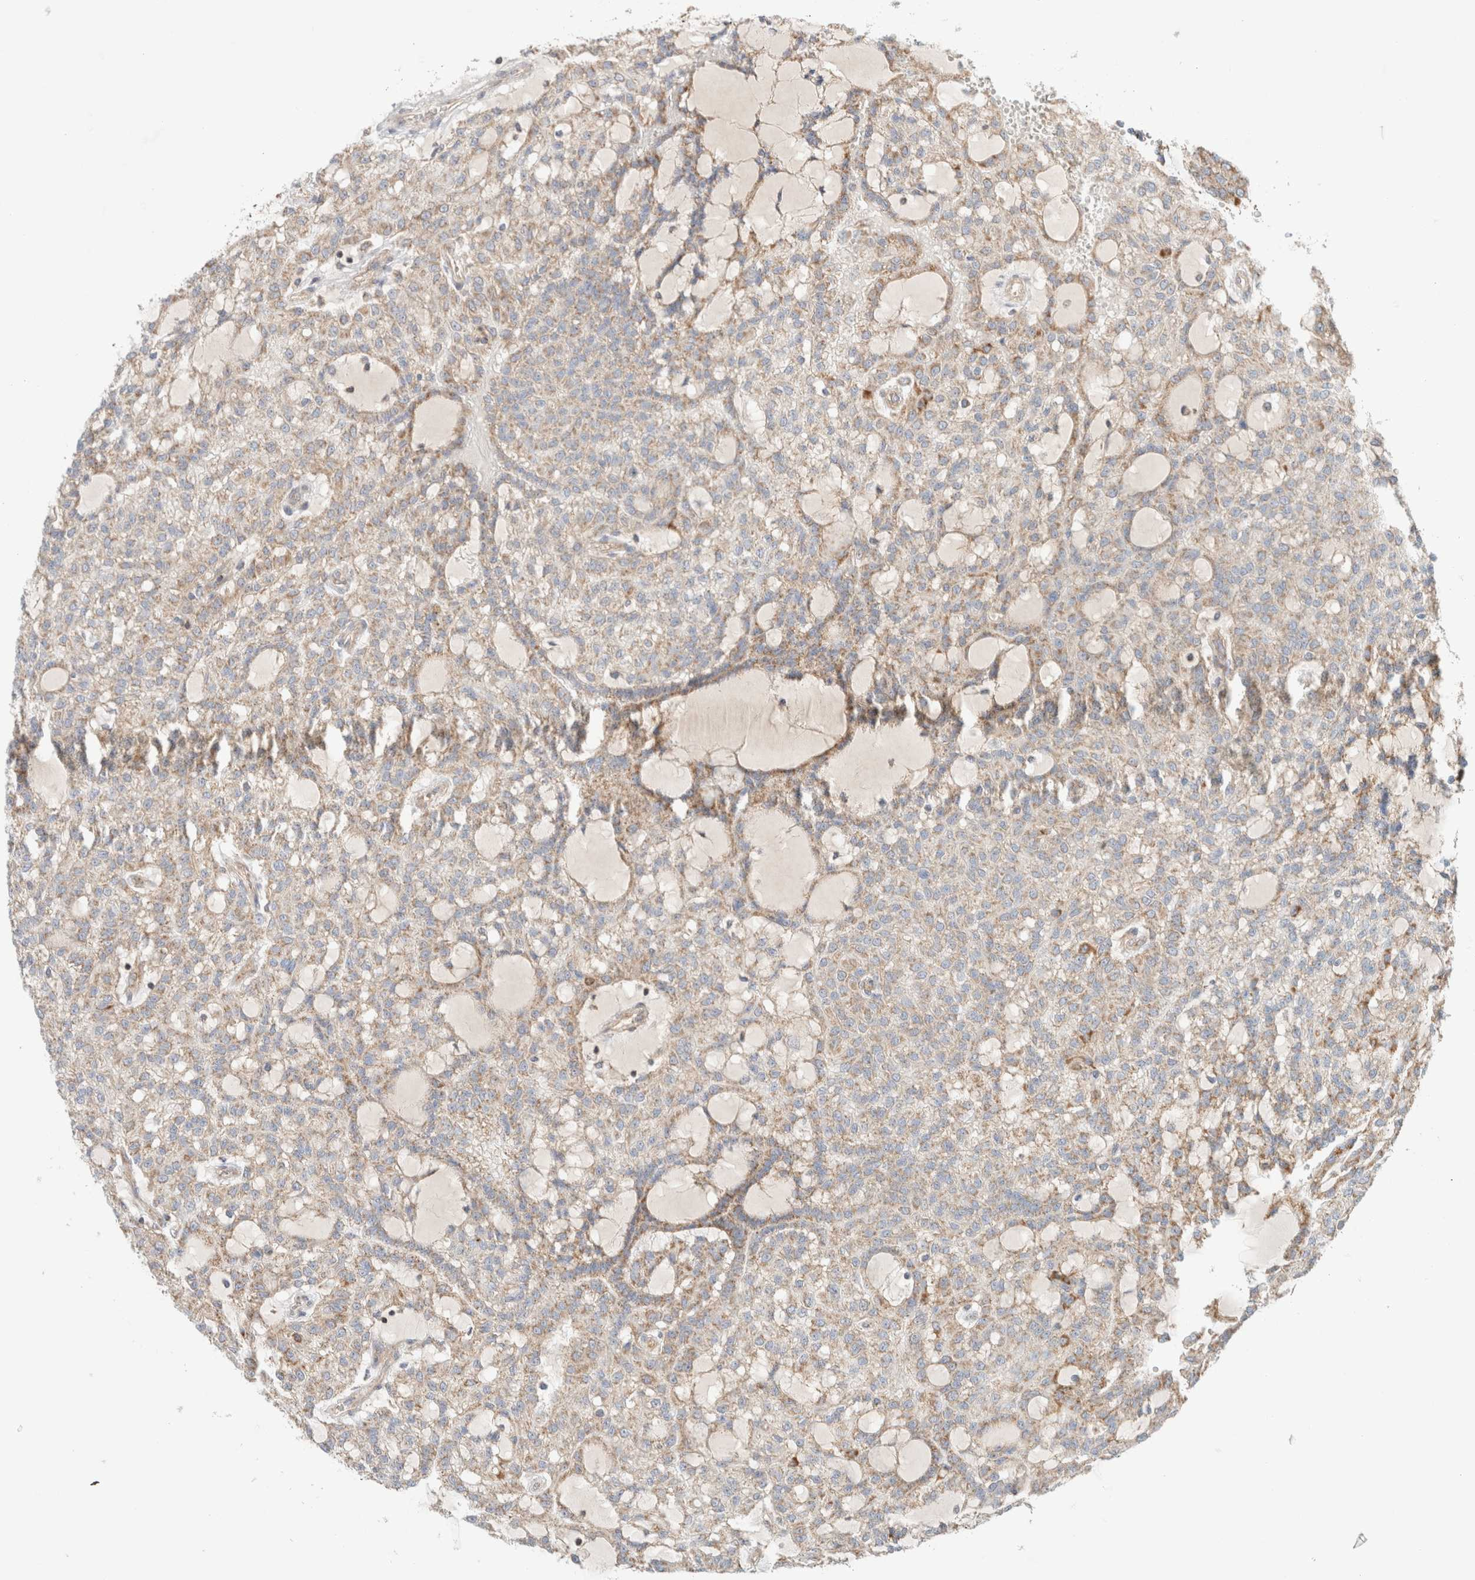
{"staining": {"intensity": "moderate", "quantity": "<25%", "location": "cytoplasmic/membranous"}, "tissue": "renal cancer", "cell_type": "Tumor cells", "image_type": "cancer", "snomed": [{"axis": "morphology", "description": "Adenocarcinoma, NOS"}, {"axis": "topography", "description": "Kidney"}], "caption": "Protein analysis of renal adenocarcinoma tissue displays moderate cytoplasmic/membranous expression in about <25% of tumor cells.", "gene": "MRM3", "patient": {"sex": "male", "age": 63}}